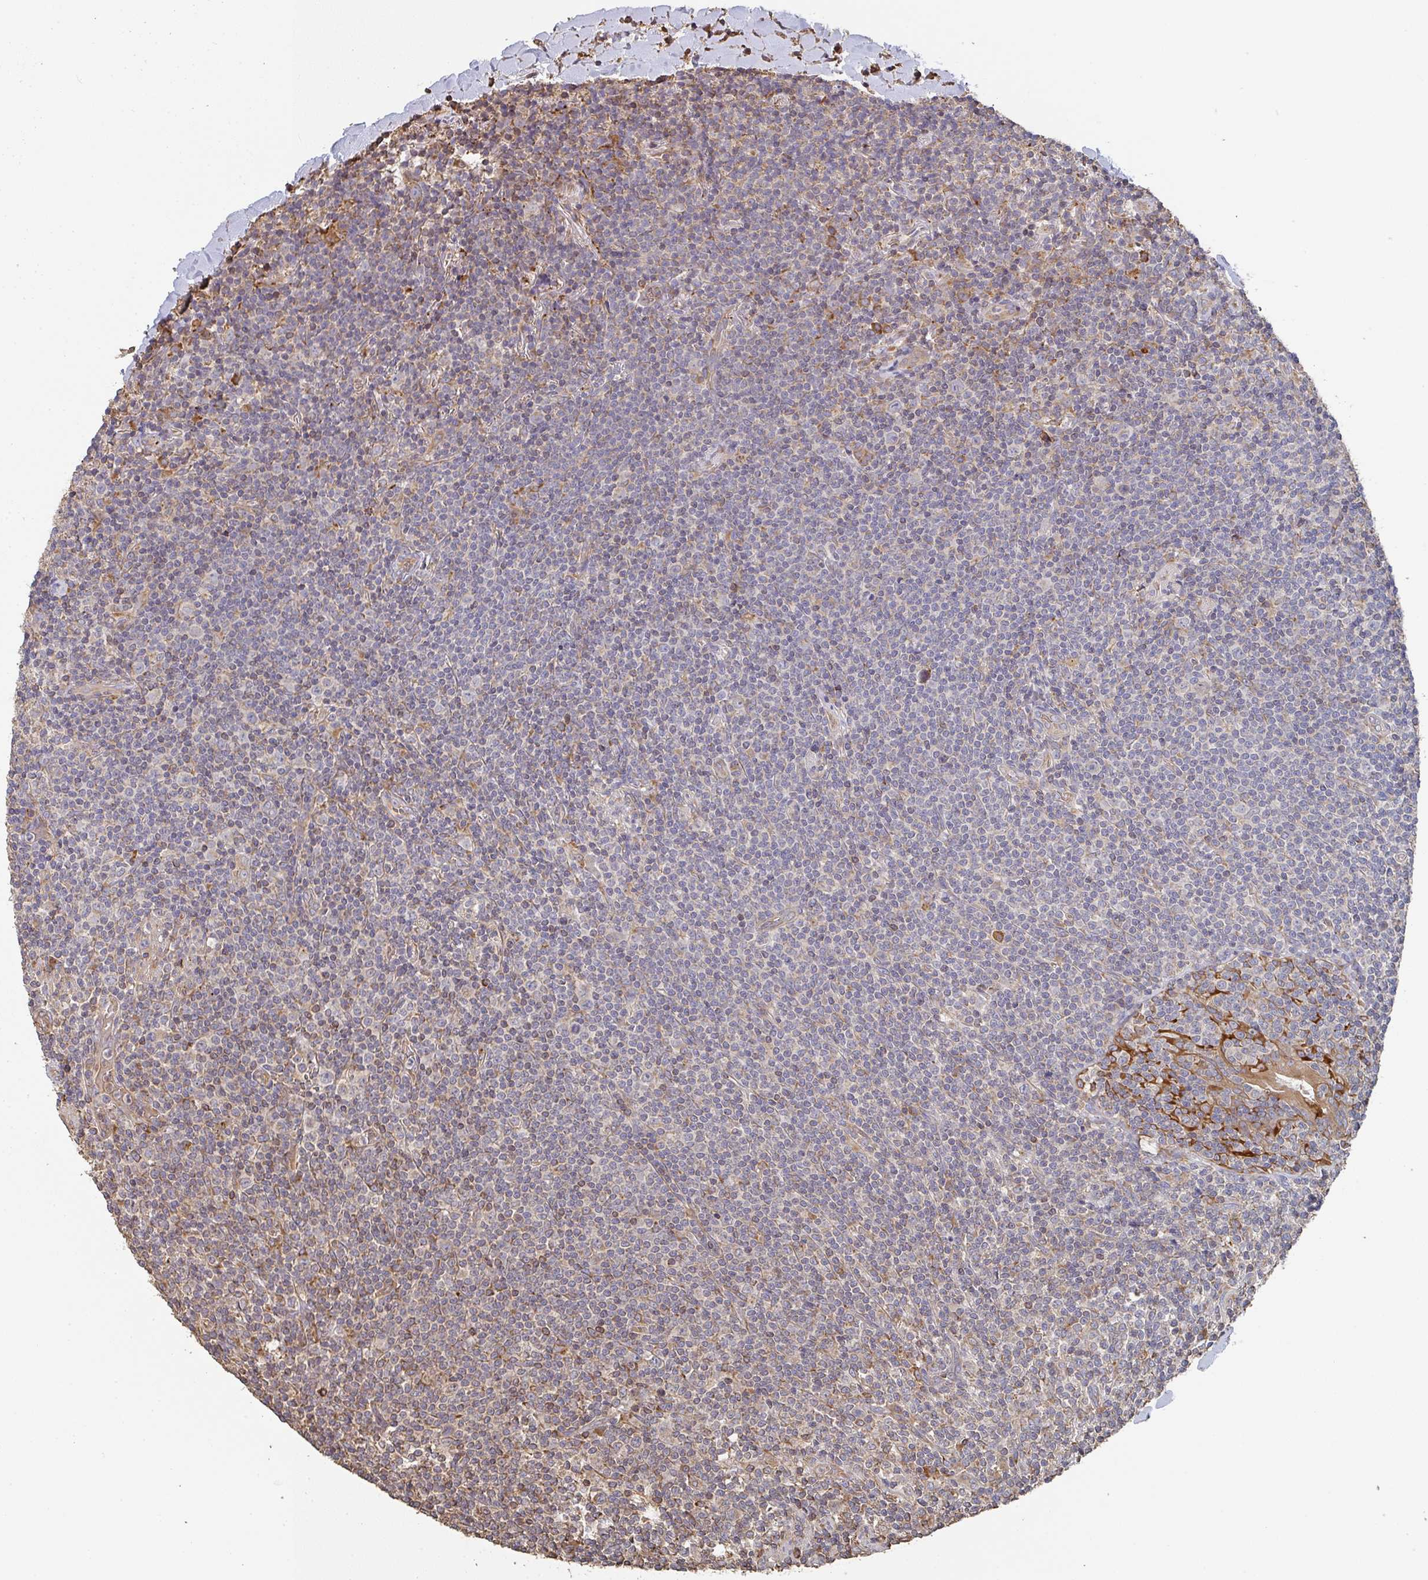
{"staining": {"intensity": "weak", "quantity": "<25%", "location": "cytoplasmic/membranous"}, "tissue": "lymphoma", "cell_type": "Tumor cells", "image_type": "cancer", "snomed": [{"axis": "morphology", "description": "Malignant lymphoma, non-Hodgkin's type, Low grade"}, {"axis": "topography", "description": "Lung"}], "caption": "Immunohistochemistry (IHC) of human lymphoma reveals no staining in tumor cells. (DAB immunohistochemistry (IHC) visualized using brightfield microscopy, high magnification).", "gene": "POLG", "patient": {"sex": "female", "age": 71}}